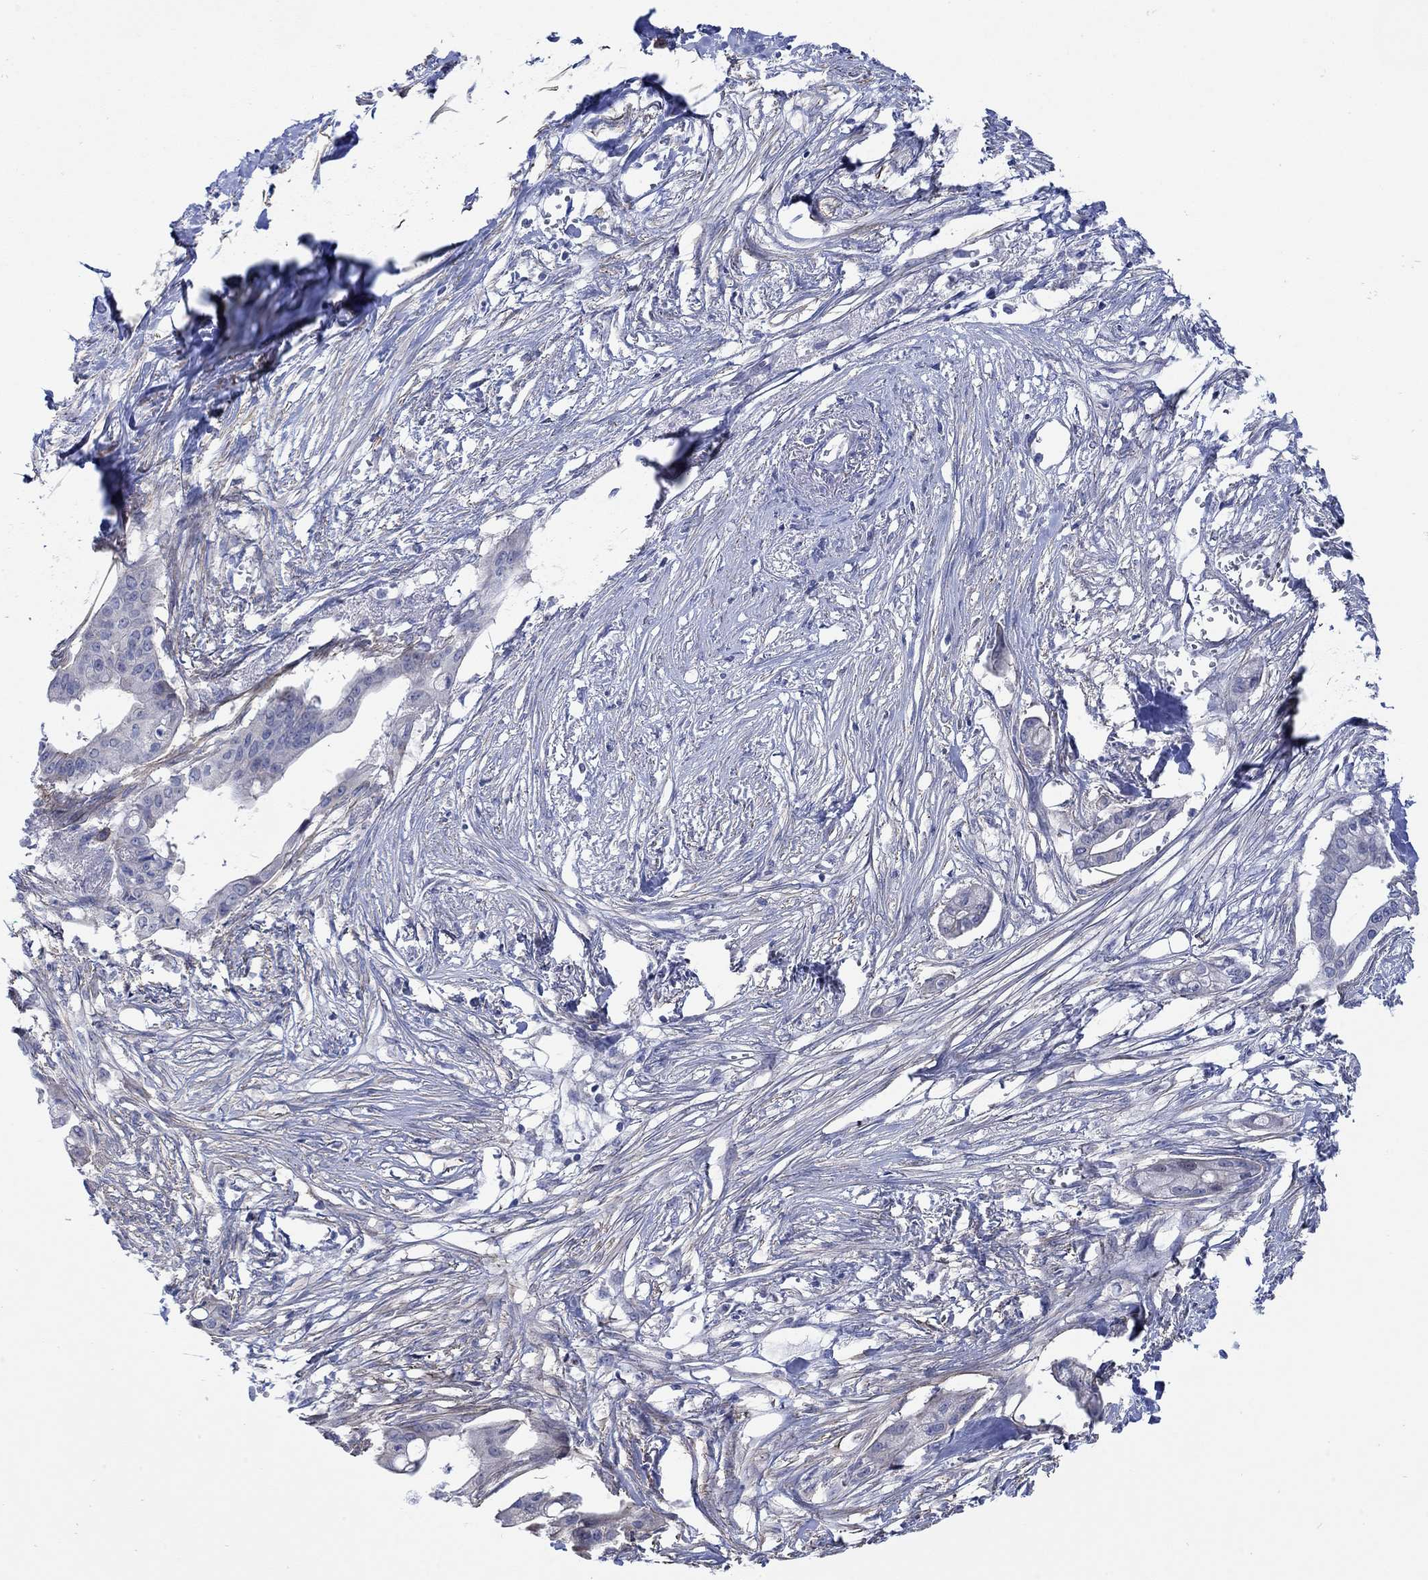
{"staining": {"intensity": "negative", "quantity": "none", "location": "none"}, "tissue": "pancreatic cancer", "cell_type": "Tumor cells", "image_type": "cancer", "snomed": [{"axis": "morphology", "description": "Normal tissue, NOS"}, {"axis": "morphology", "description": "Adenocarcinoma, NOS"}, {"axis": "topography", "description": "Pancreas"}], "caption": "Pancreatic adenocarcinoma was stained to show a protein in brown. There is no significant expression in tumor cells.", "gene": "SCN7A", "patient": {"sex": "female", "age": 58}}